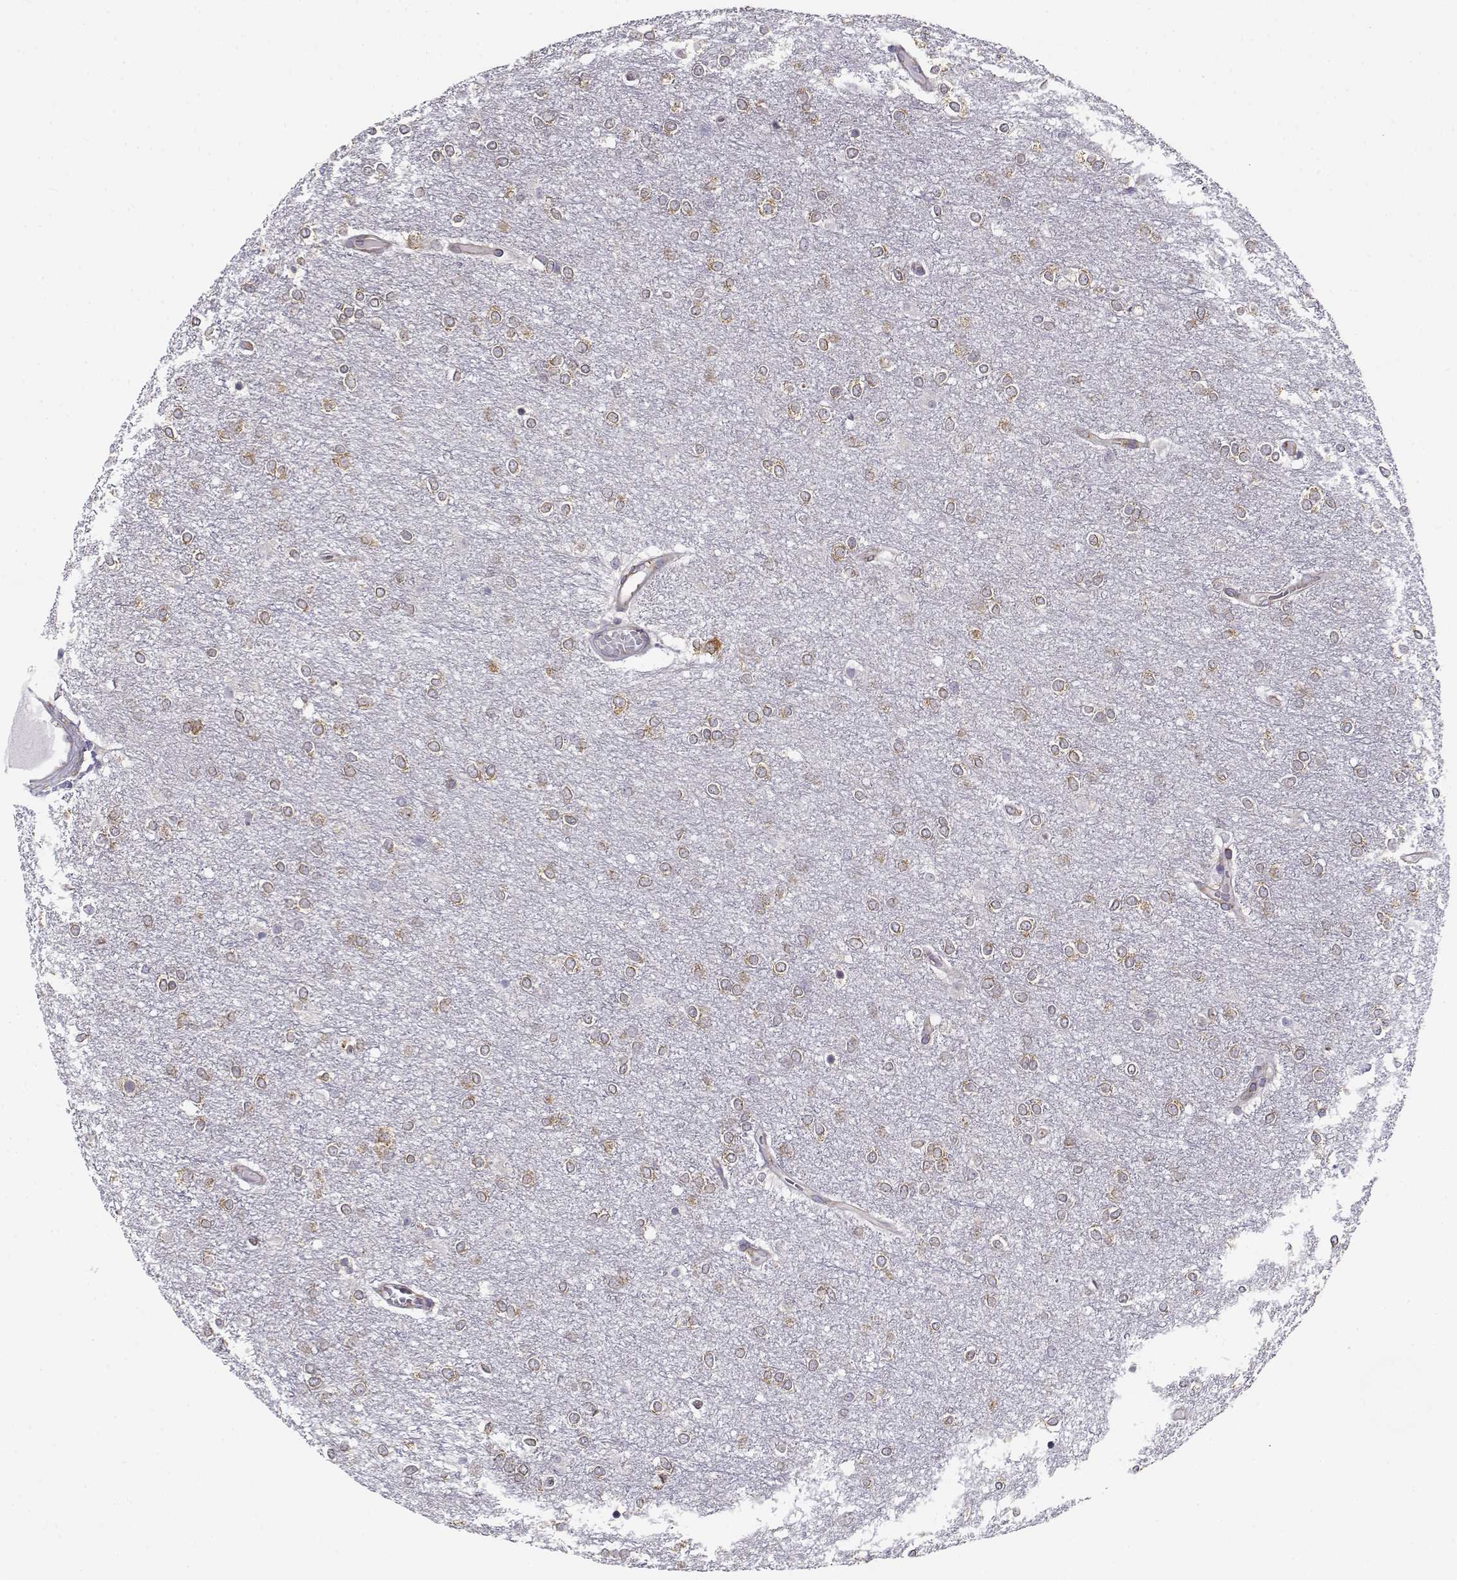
{"staining": {"intensity": "weak", "quantity": ">75%", "location": "cytoplasmic/membranous"}, "tissue": "glioma", "cell_type": "Tumor cells", "image_type": "cancer", "snomed": [{"axis": "morphology", "description": "Glioma, malignant, High grade"}, {"axis": "topography", "description": "Brain"}], "caption": "This histopathology image reveals malignant high-grade glioma stained with immunohistochemistry to label a protein in brown. The cytoplasmic/membranous of tumor cells show weak positivity for the protein. Nuclei are counter-stained blue.", "gene": "BEND6", "patient": {"sex": "female", "age": 61}}